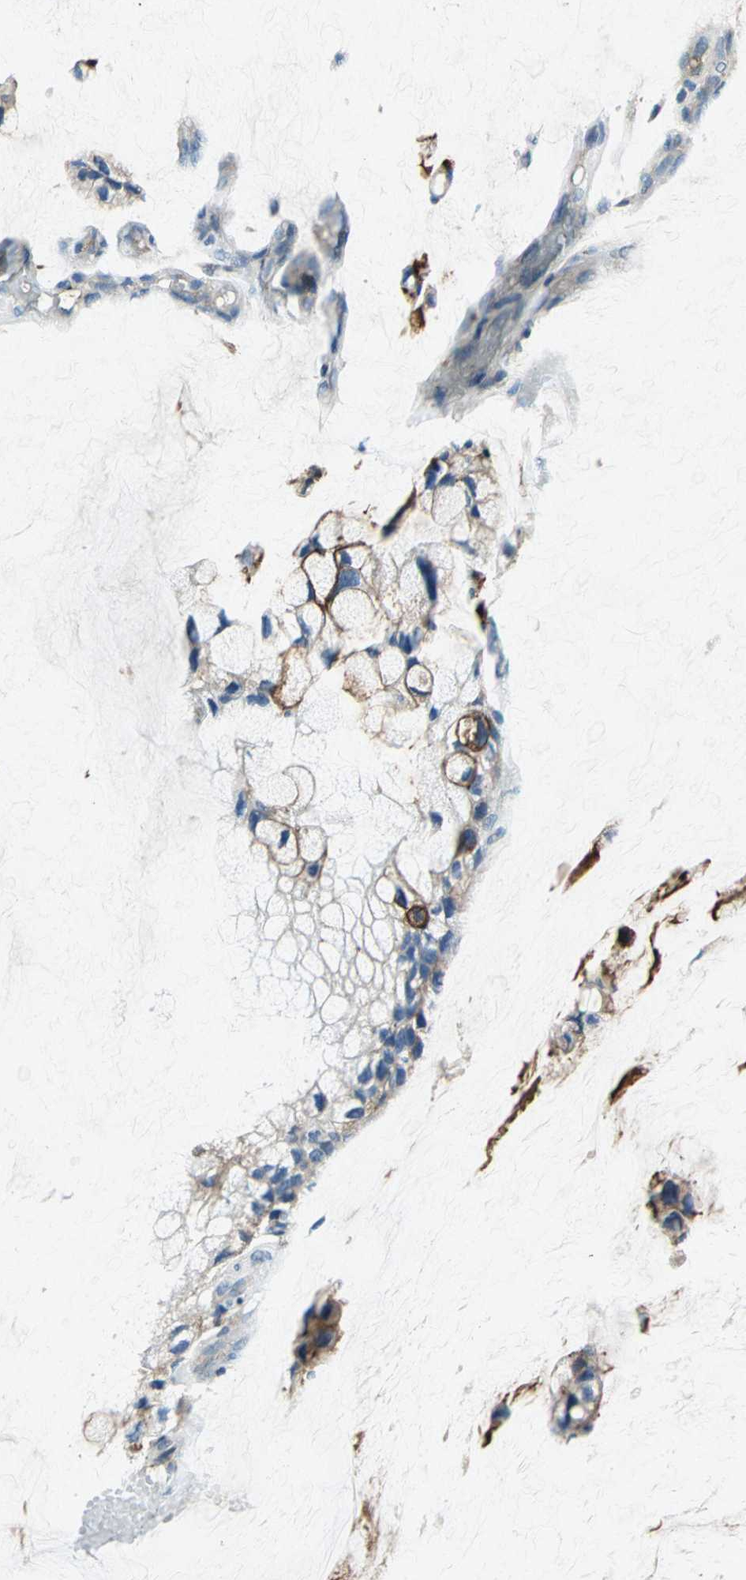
{"staining": {"intensity": "weak", "quantity": "25%-75%", "location": "cytoplasmic/membranous"}, "tissue": "ovarian cancer", "cell_type": "Tumor cells", "image_type": "cancer", "snomed": [{"axis": "morphology", "description": "Cystadenocarcinoma, mucinous, NOS"}, {"axis": "topography", "description": "Ovary"}], "caption": "The photomicrograph reveals immunohistochemical staining of ovarian cancer (mucinous cystadenocarcinoma). There is weak cytoplasmic/membranous expression is present in approximately 25%-75% of tumor cells.", "gene": "CCR6", "patient": {"sex": "female", "age": 39}}